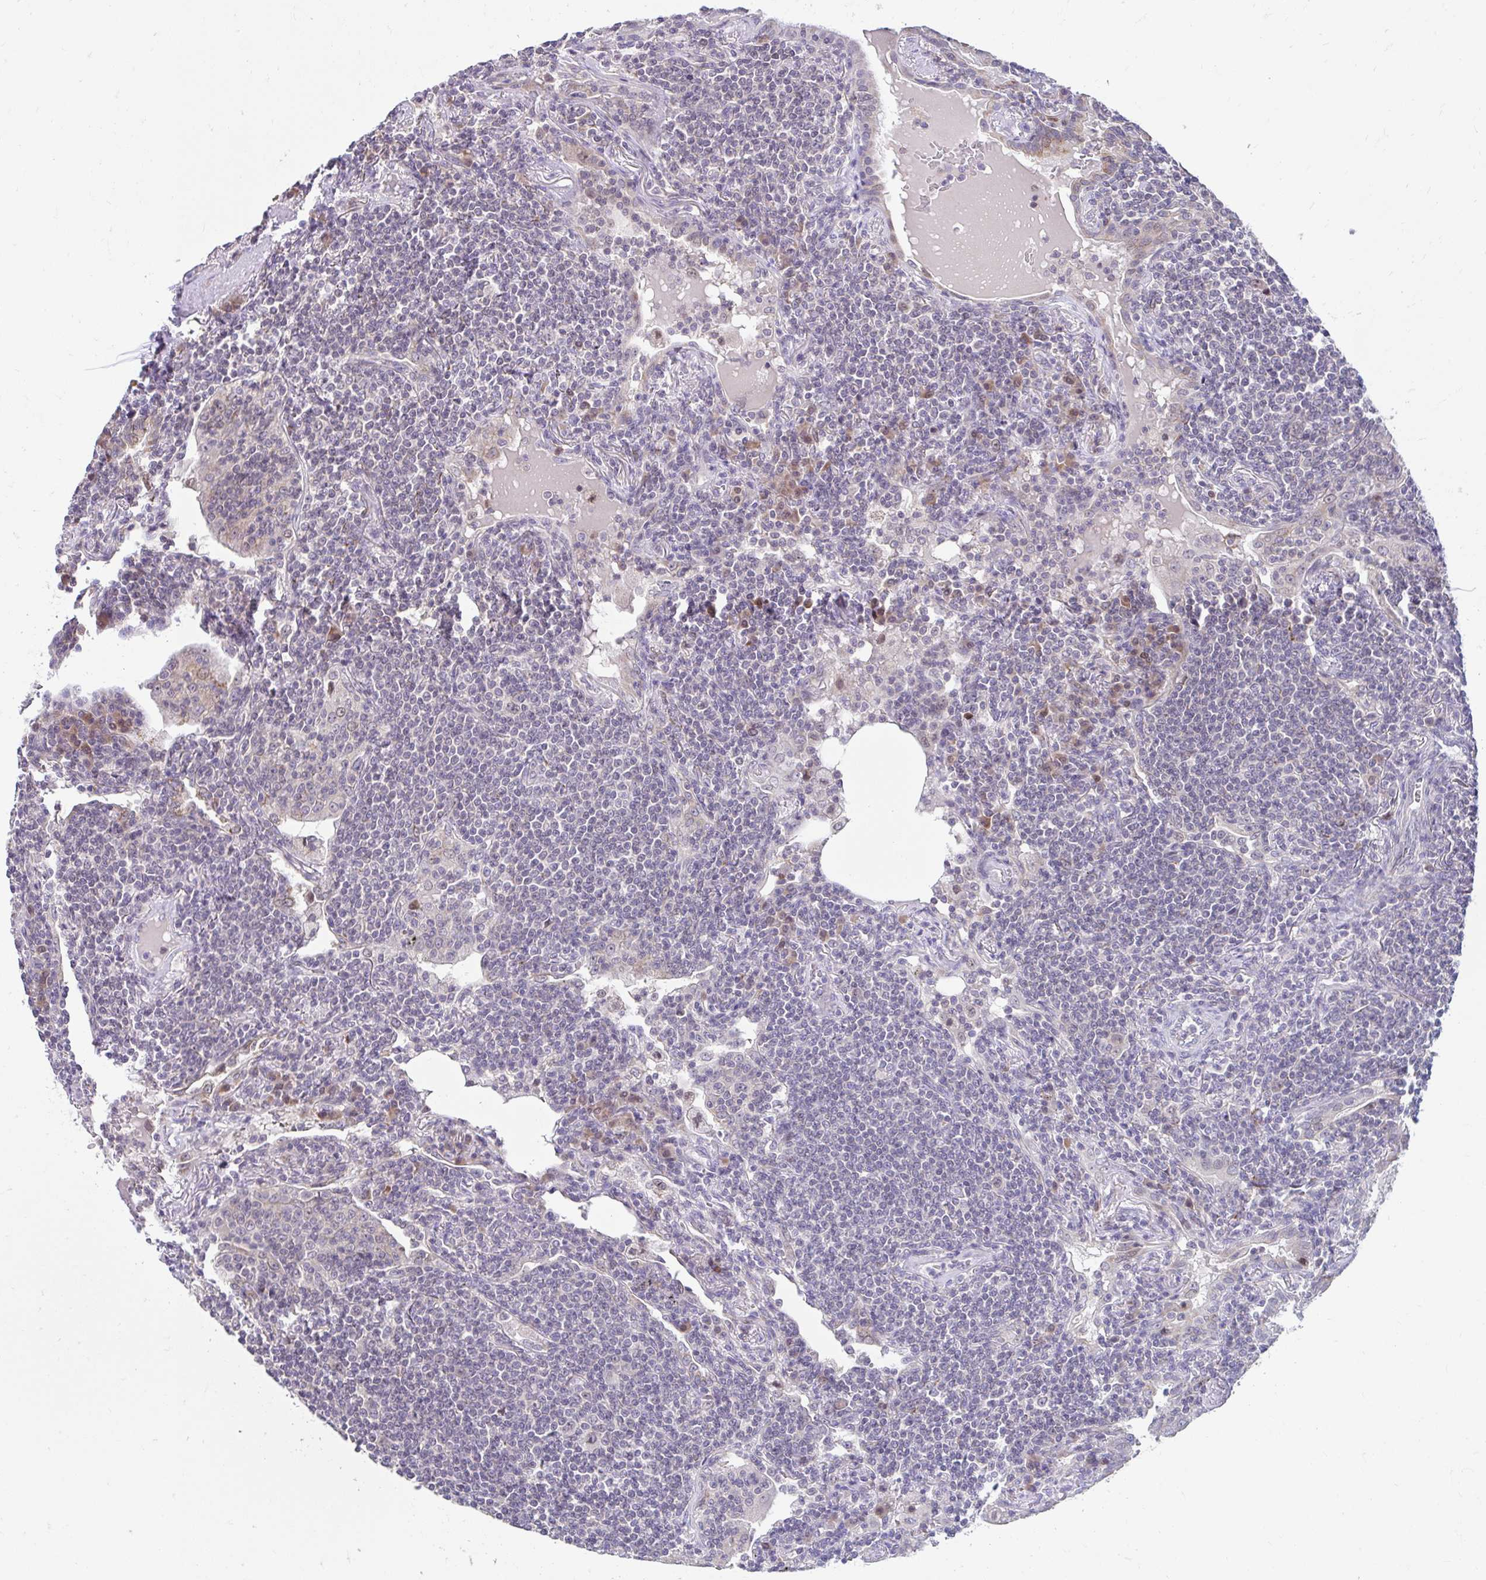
{"staining": {"intensity": "negative", "quantity": "none", "location": "none"}, "tissue": "lymphoma", "cell_type": "Tumor cells", "image_type": "cancer", "snomed": [{"axis": "morphology", "description": "Malignant lymphoma, non-Hodgkin's type, Low grade"}, {"axis": "topography", "description": "Lung"}], "caption": "Tumor cells show no significant expression in lymphoma.", "gene": "NT5C1B", "patient": {"sex": "female", "age": 71}}